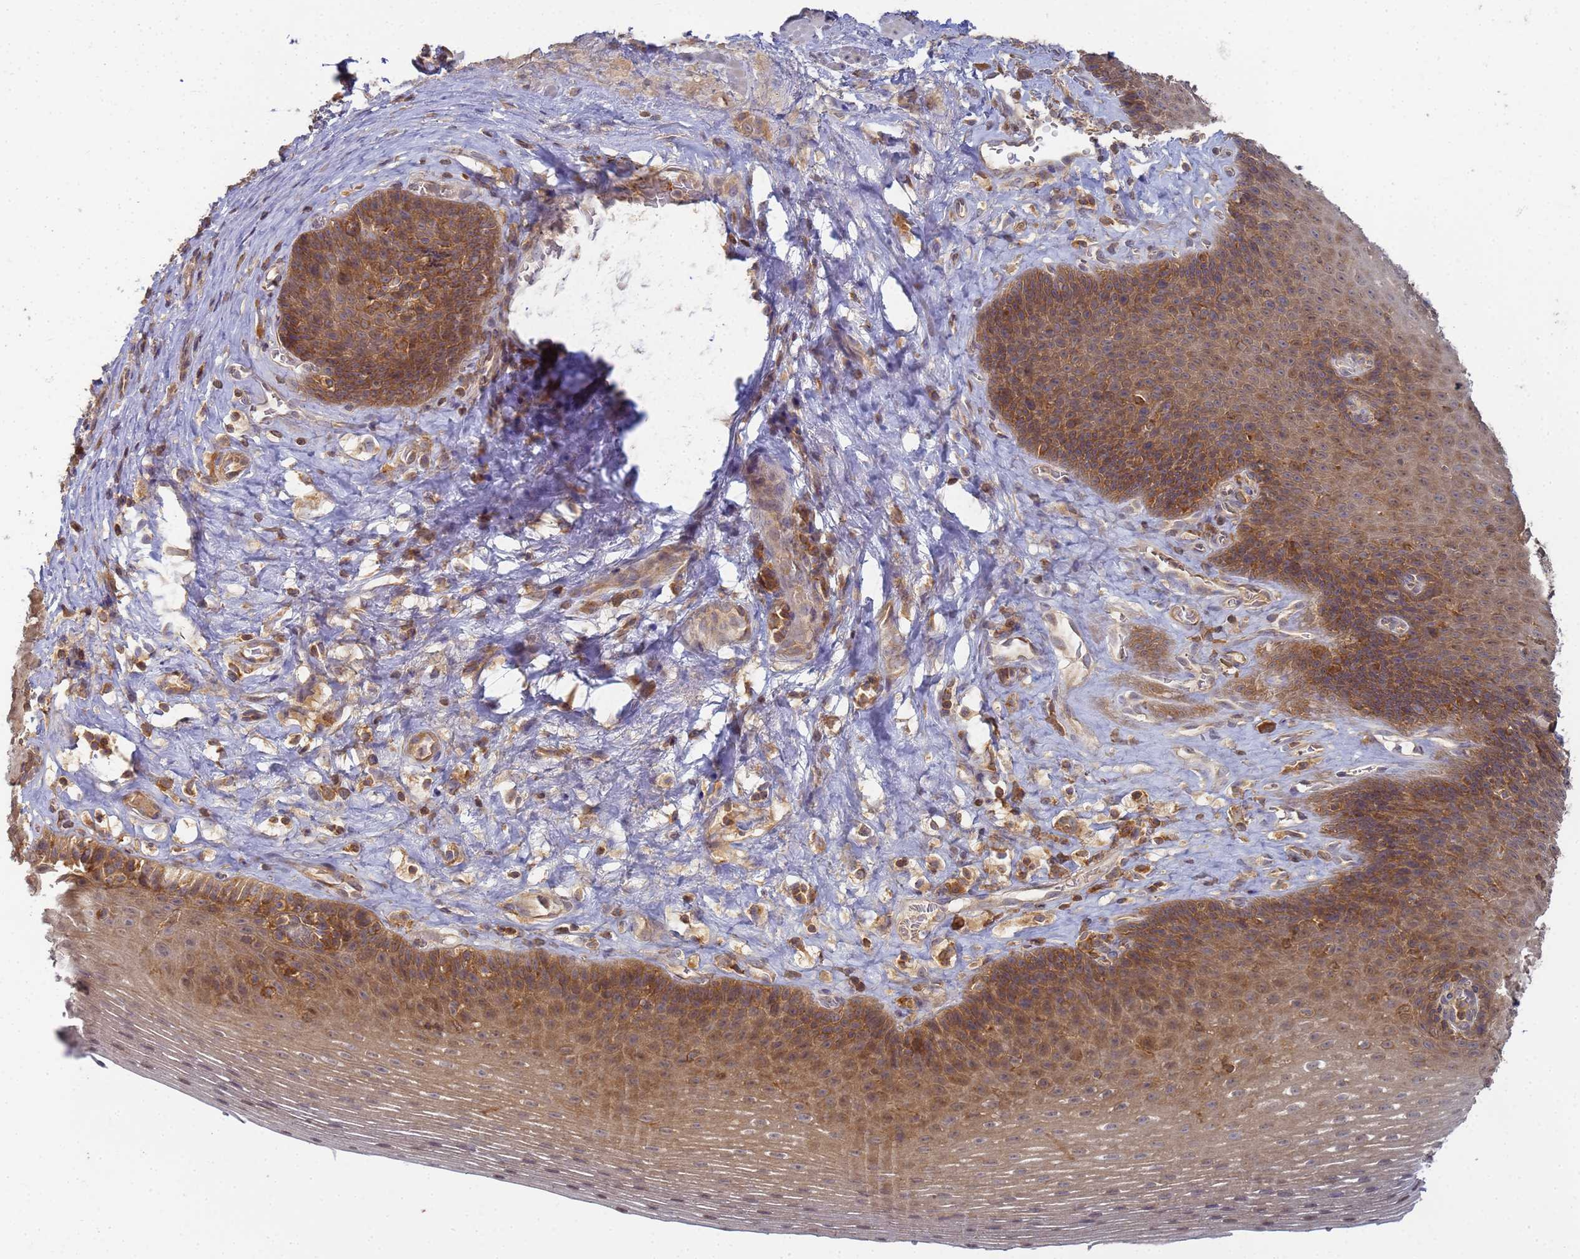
{"staining": {"intensity": "moderate", "quantity": ">75%", "location": "cytoplasmic/membranous,nuclear"}, "tissue": "esophagus", "cell_type": "Squamous epithelial cells", "image_type": "normal", "snomed": [{"axis": "morphology", "description": "Normal tissue, NOS"}, {"axis": "topography", "description": "Esophagus"}], "caption": "Brown immunohistochemical staining in unremarkable human esophagus demonstrates moderate cytoplasmic/membranous,nuclear expression in approximately >75% of squamous epithelial cells.", "gene": "SHARPIN", "patient": {"sex": "female", "age": 66}}